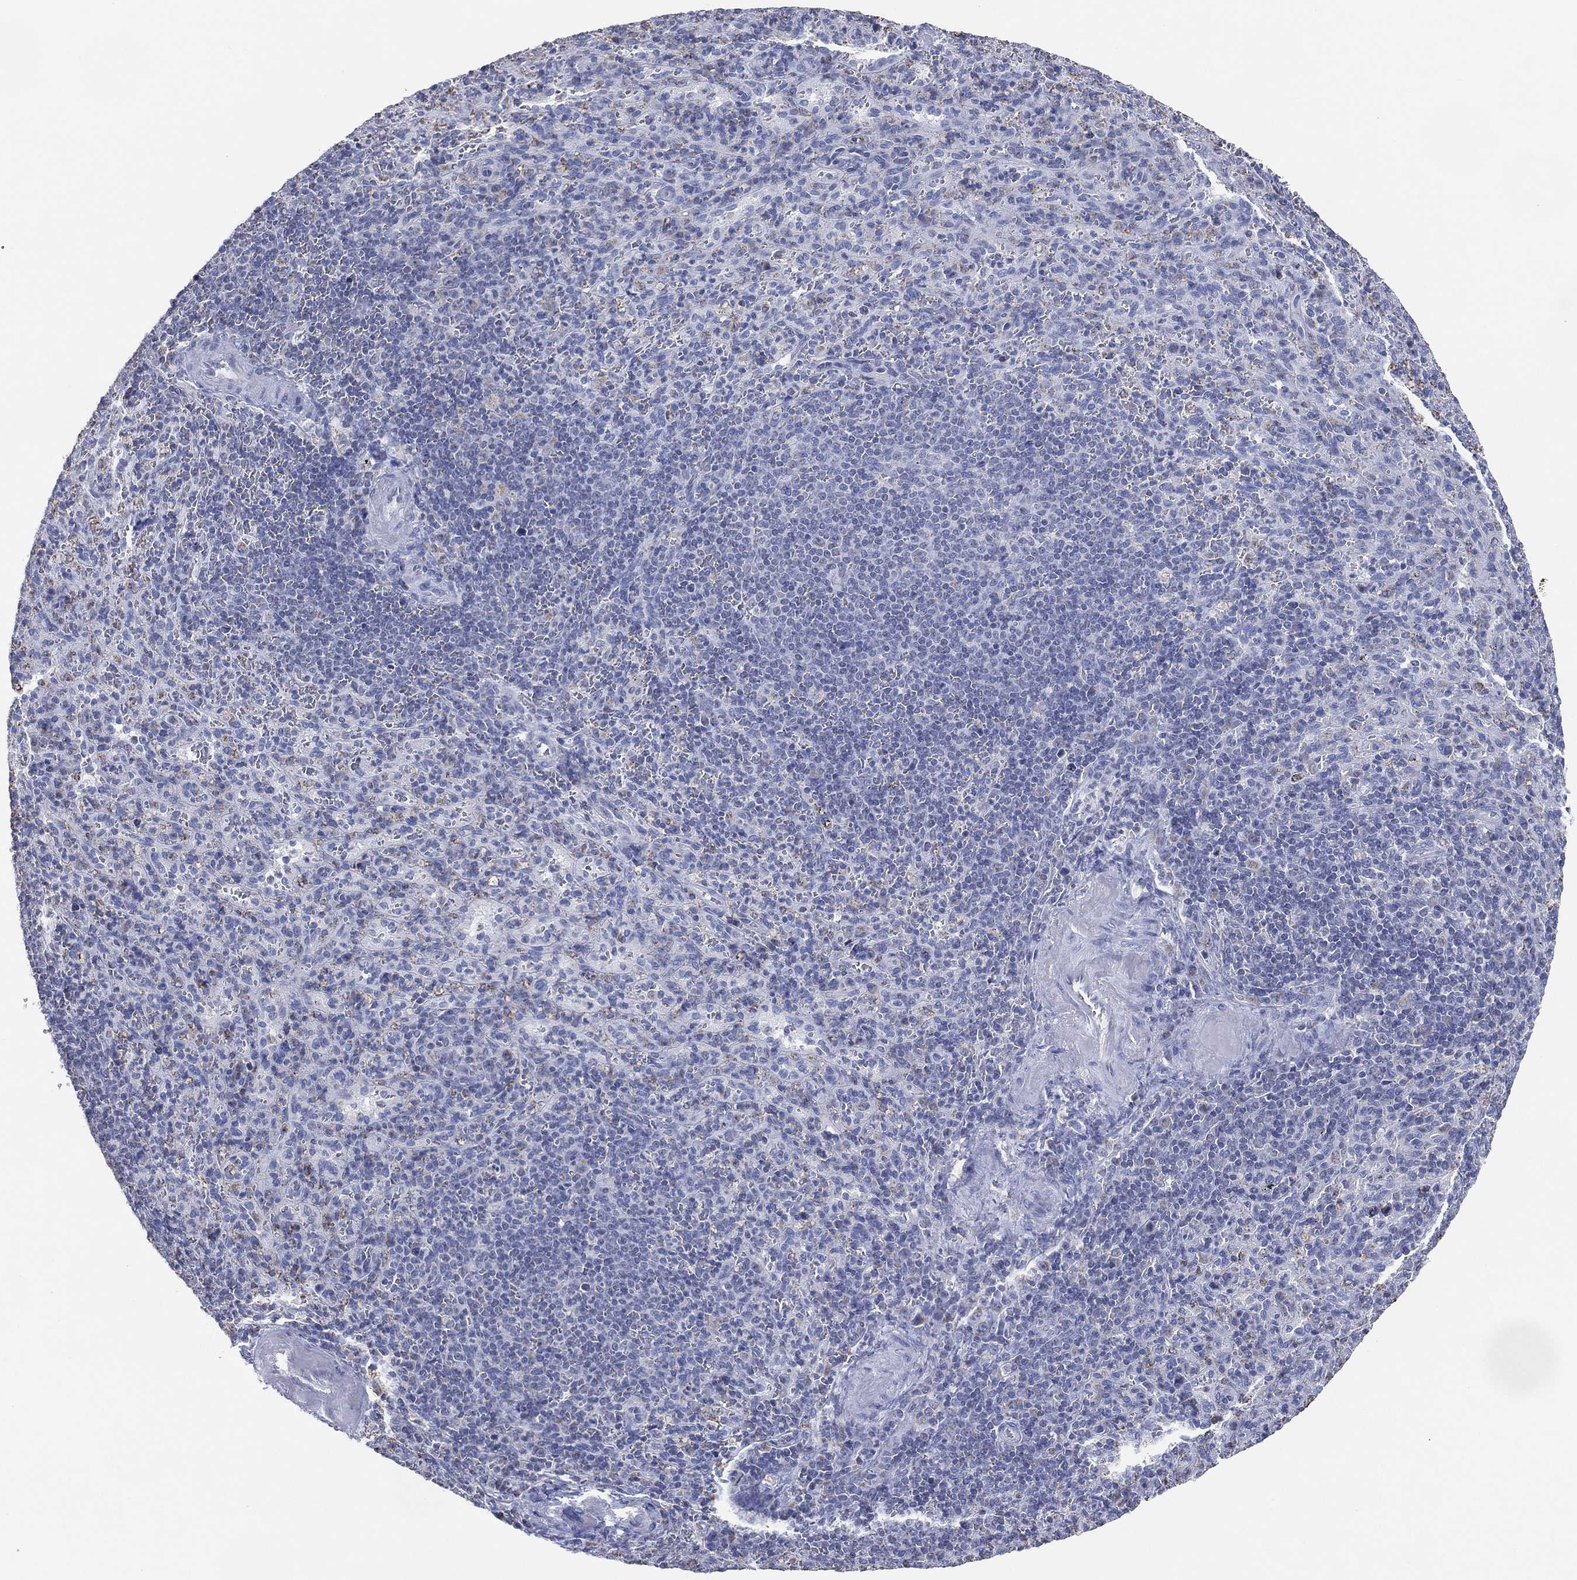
{"staining": {"intensity": "negative", "quantity": "none", "location": "none"}, "tissue": "spleen", "cell_type": "Cells in red pulp", "image_type": "normal", "snomed": [{"axis": "morphology", "description": "Normal tissue, NOS"}, {"axis": "topography", "description": "Spleen"}], "caption": "Immunohistochemical staining of unremarkable spleen shows no significant expression in cells in red pulp. The staining is performed using DAB (3,3'-diaminobenzidine) brown chromogen with nuclei counter-stained in using hematoxylin.", "gene": "CFTR", "patient": {"sex": "male", "age": 57}}